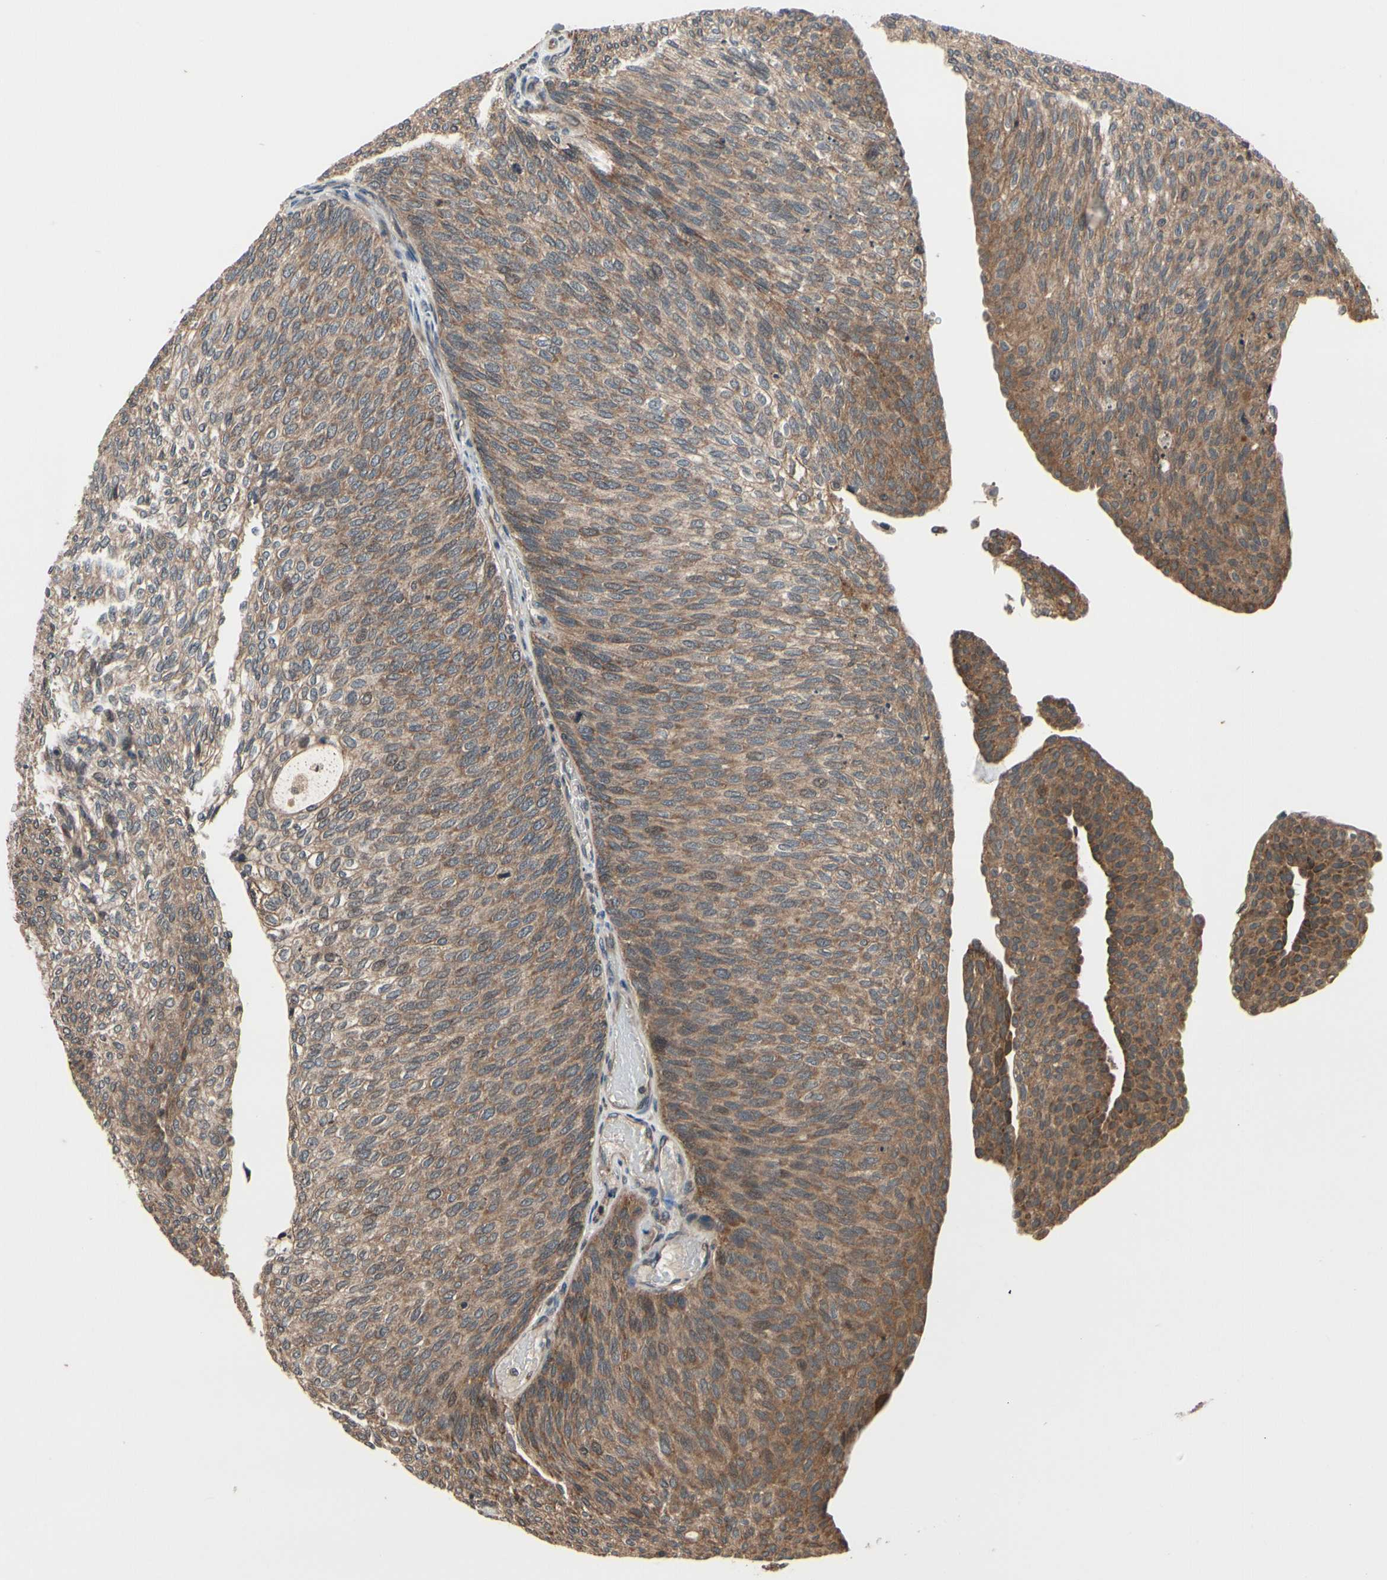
{"staining": {"intensity": "moderate", "quantity": ">75%", "location": "cytoplasmic/membranous"}, "tissue": "urothelial cancer", "cell_type": "Tumor cells", "image_type": "cancer", "snomed": [{"axis": "morphology", "description": "Urothelial carcinoma, Low grade"}, {"axis": "topography", "description": "Urinary bladder"}], "caption": "Tumor cells show medium levels of moderate cytoplasmic/membranous staining in approximately >75% of cells in urothelial cancer.", "gene": "MBTPS2", "patient": {"sex": "female", "age": 79}}